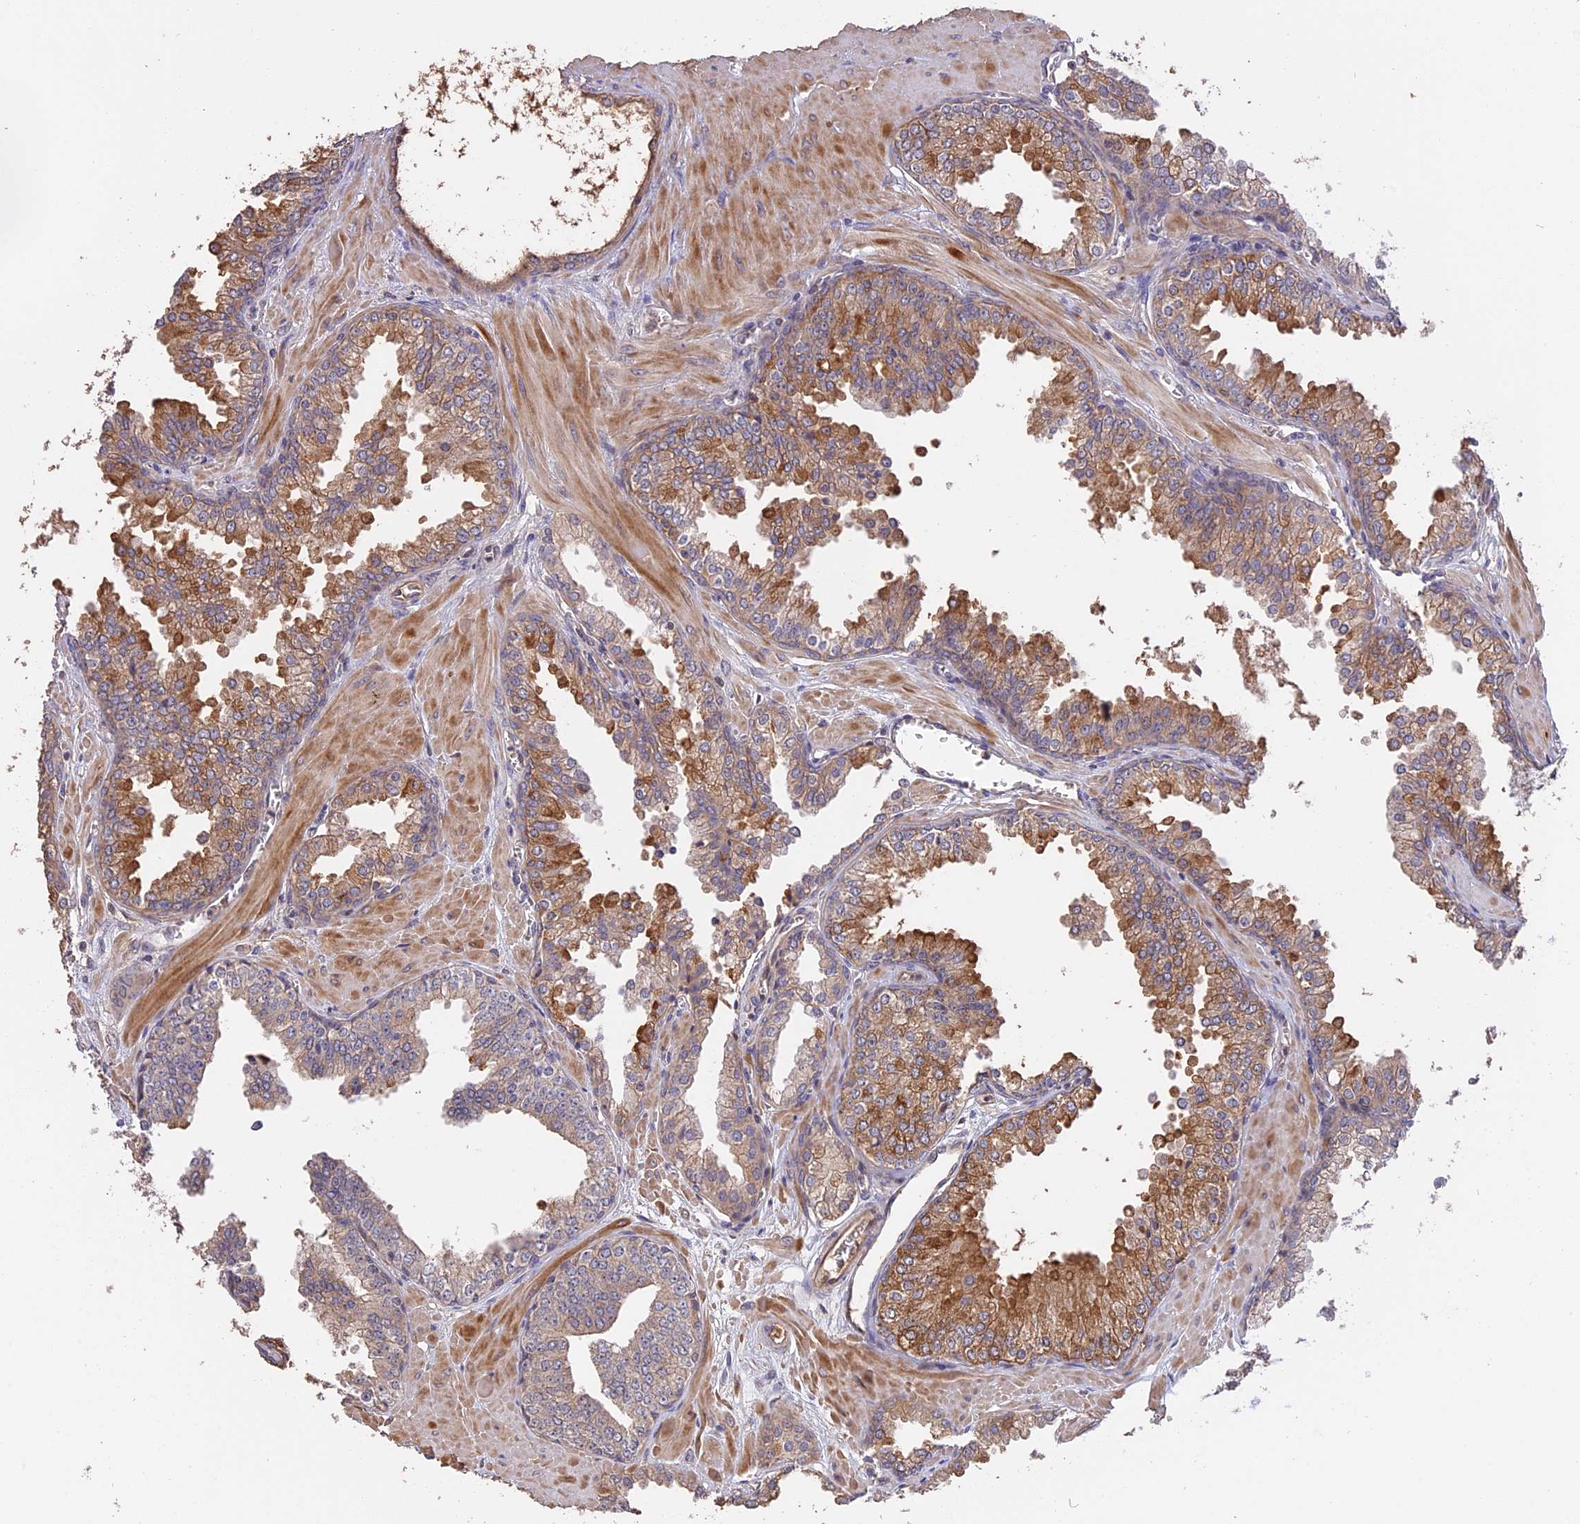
{"staining": {"intensity": "moderate", "quantity": "25%-75%", "location": "cytoplasmic/membranous"}, "tissue": "prostate cancer", "cell_type": "Tumor cells", "image_type": "cancer", "snomed": [{"axis": "morphology", "description": "Adenocarcinoma, Low grade"}, {"axis": "topography", "description": "Prostate"}], "caption": "The immunohistochemical stain labels moderate cytoplasmic/membranous positivity in tumor cells of low-grade adenocarcinoma (prostate) tissue.", "gene": "RASAL1", "patient": {"sex": "male", "age": 67}}